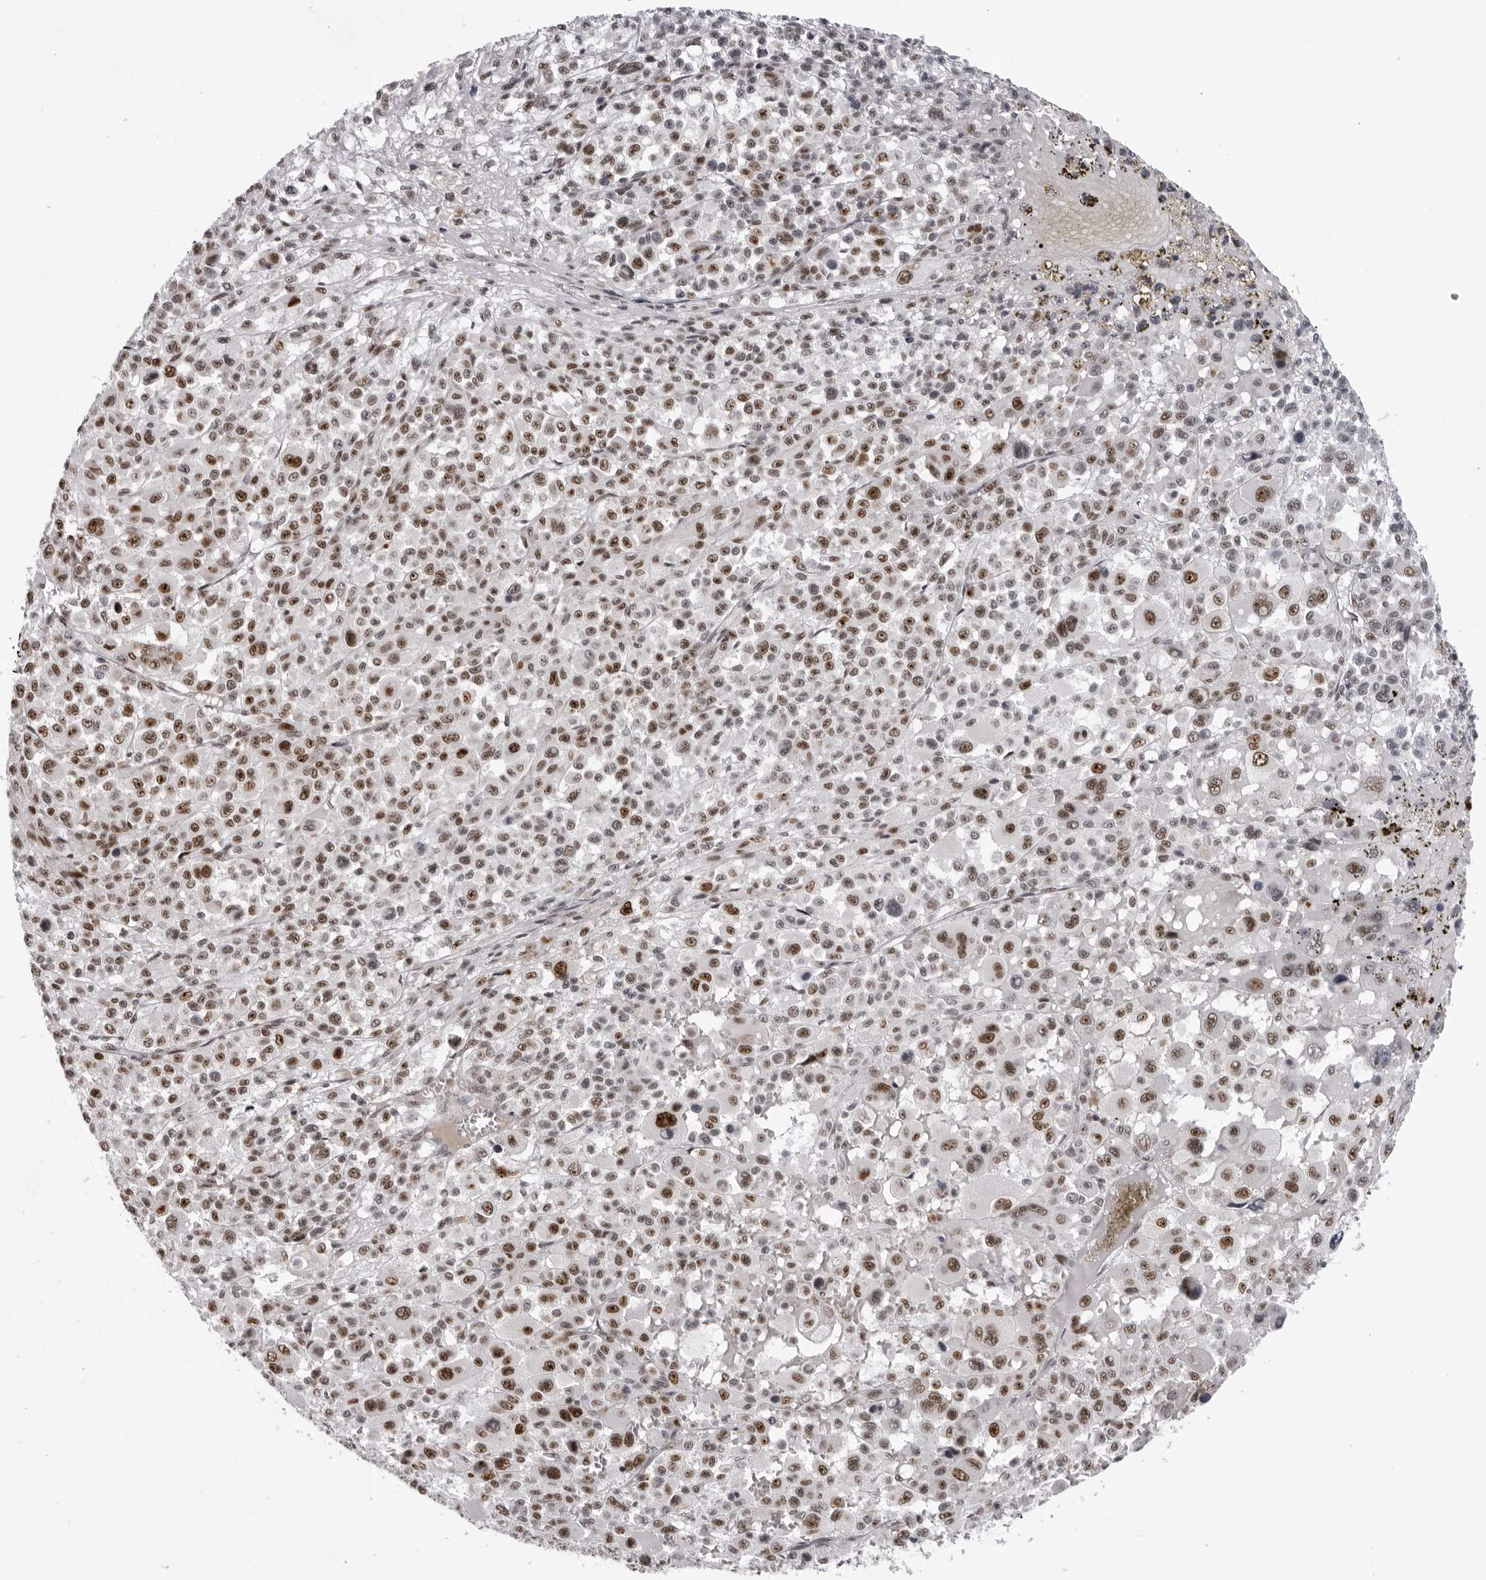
{"staining": {"intensity": "strong", "quantity": ">75%", "location": "nuclear"}, "tissue": "melanoma", "cell_type": "Tumor cells", "image_type": "cancer", "snomed": [{"axis": "morphology", "description": "Malignant melanoma, Metastatic site"}, {"axis": "topography", "description": "Skin"}], "caption": "Strong nuclear expression is present in approximately >75% of tumor cells in melanoma.", "gene": "HEXIM2", "patient": {"sex": "female", "age": 74}}